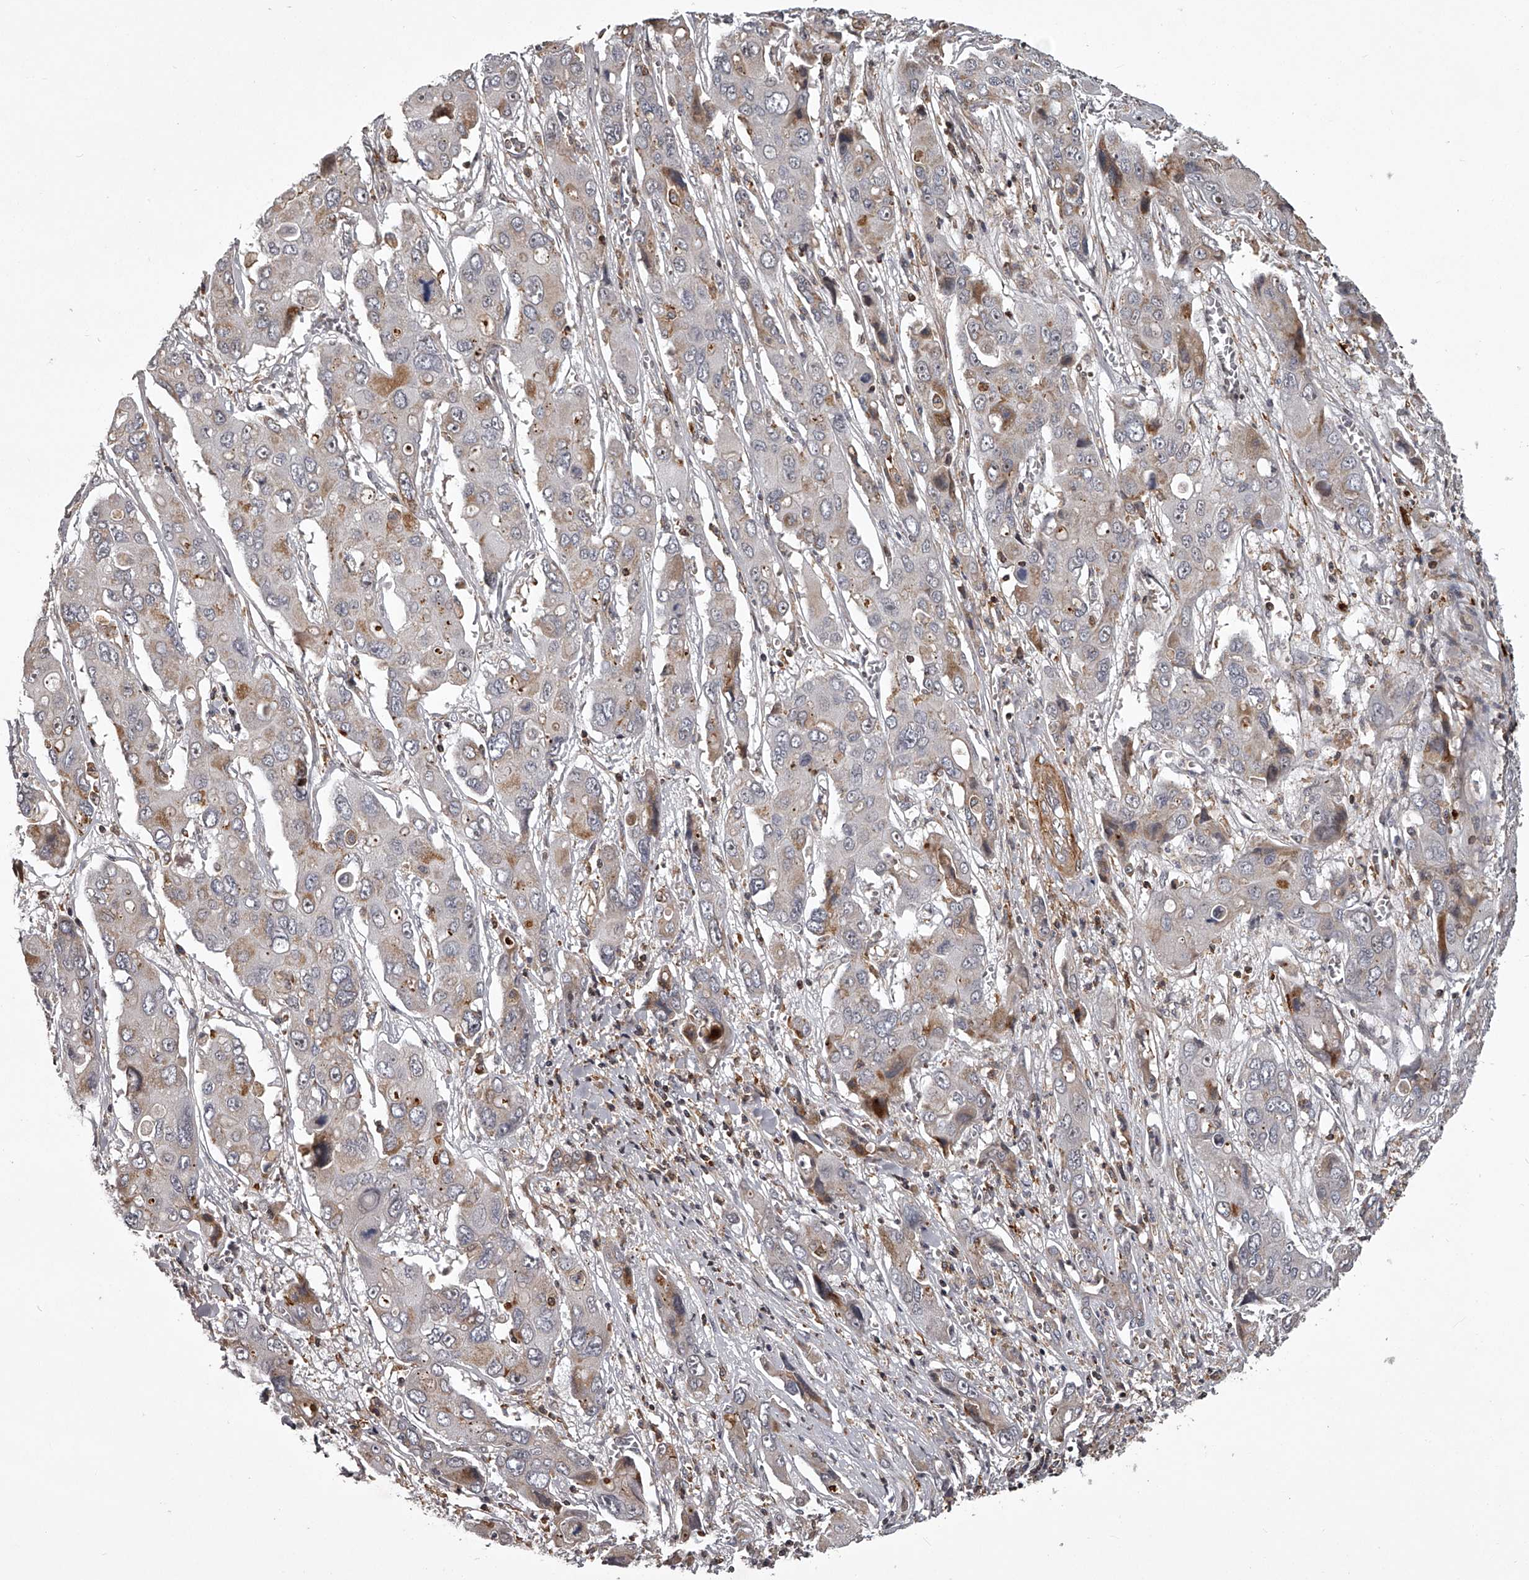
{"staining": {"intensity": "moderate", "quantity": "<25%", "location": "cytoplasmic/membranous"}, "tissue": "liver cancer", "cell_type": "Tumor cells", "image_type": "cancer", "snomed": [{"axis": "morphology", "description": "Cholangiocarcinoma"}, {"axis": "topography", "description": "Liver"}], "caption": "Liver cancer (cholangiocarcinoma) stained with a protein marker demonstrates moderate staining in tumor cells.", "gene": "RRP36", "patient": {"sex": "male", "age": 67}}